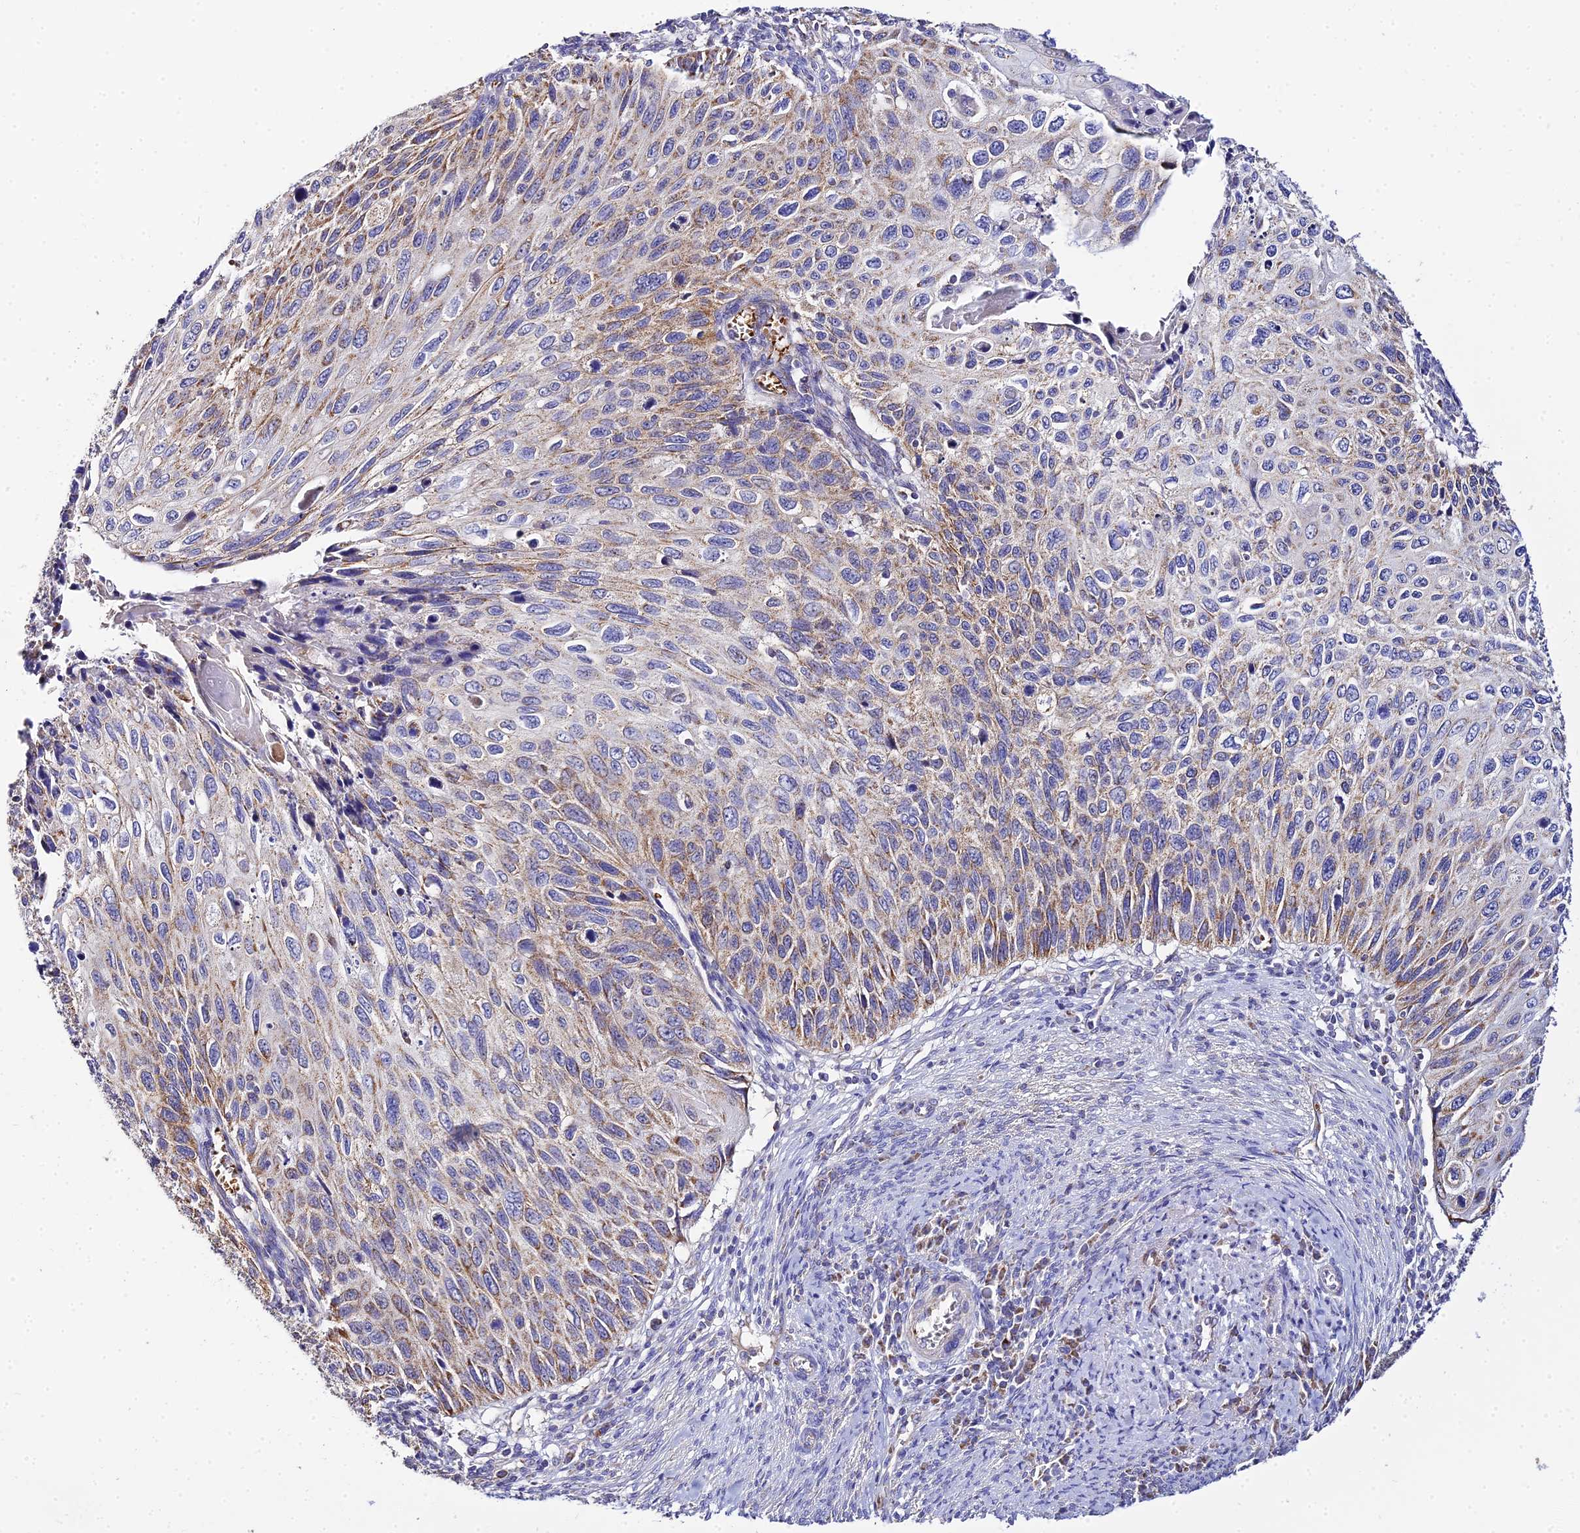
{"staining": {"intensity": "moderate", "quantity": "25%-75%", "location": "cytoplasmic/membranous"}, "tissue": "cervical cancer", "cell_type": "Tumor cells", "image_type": "cancer", "snomed": [{"axis": "morphology", "description": "Squamous cell carcinoma, NOS"}, {"axis": "topography", "description": "Cervix"}], "caption": "Immunohistochemistry (IHC) histopathology image of cervical squamous cell carcinoma stained for a protein (brown), which reveals medium levels of moderate cytoplasmic/membranous positivity in about 25%-75% of tumor cells.", "gene": "TYW5", "patient": {"sex": "female", "age": 70}}